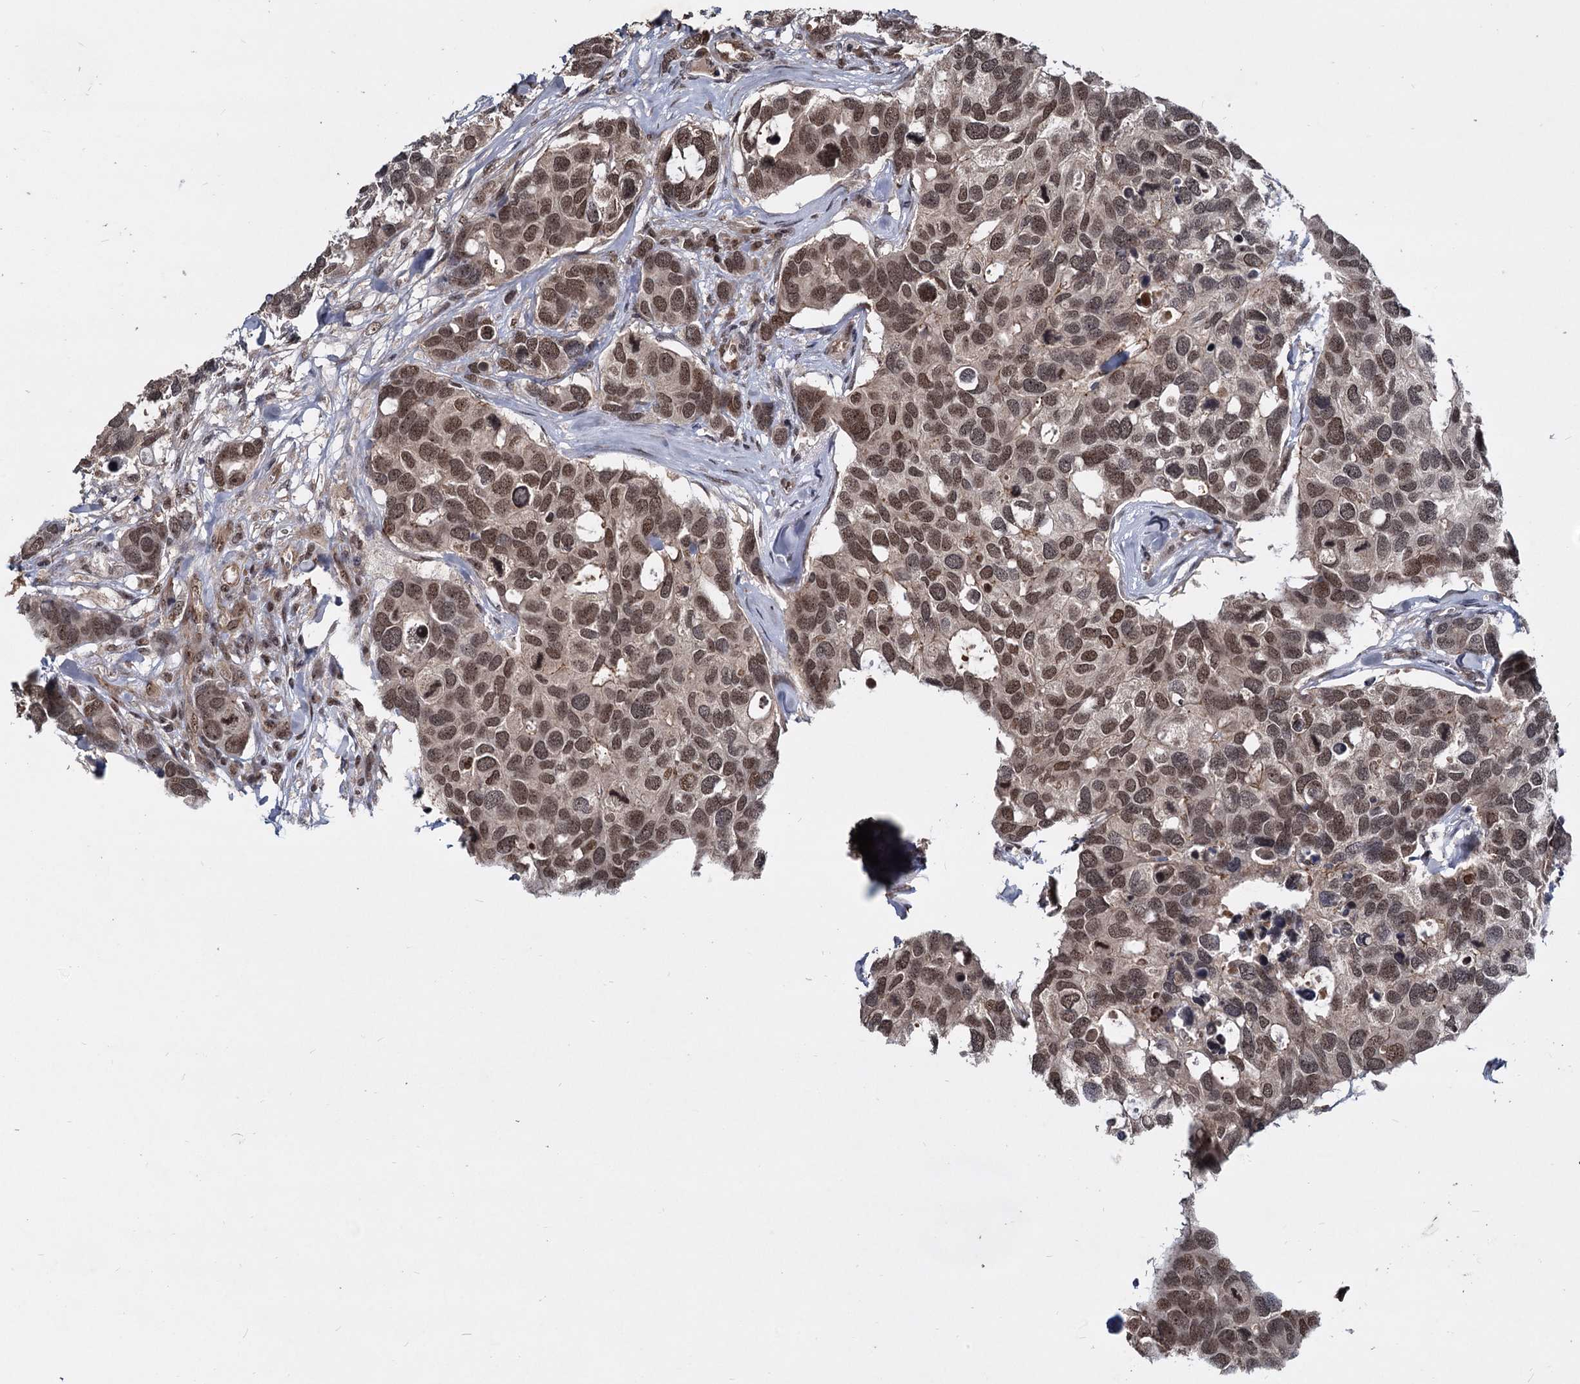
{"staining": {"intensity": "moderate", "quantity": ">75%", "location": "cytoplasmic/membranous,nuclear"}, "tissue": "breast cancer", "cell_type": "Tumor cells", "image_type": "cancer", "snomed": [{"axis": "morphology", "description": "Duct carcinoma"}, {"axis": "topography", "description": "Breast"}], "caption": "Immunohistochemistry (IHC) image of neoplastic tissue: breast intraductal carcinoma stained using immunohistochemistry (IHC) exhibits medium levels of moderate protein expression localized specifically in the cytoplasmic/membranous and nuclear of tumor cells, appearing as a cytoplasmic/membranous and nuclear brown color.", "gene": "FAM216B", "patient": {"sex": "female", "age": 83}}